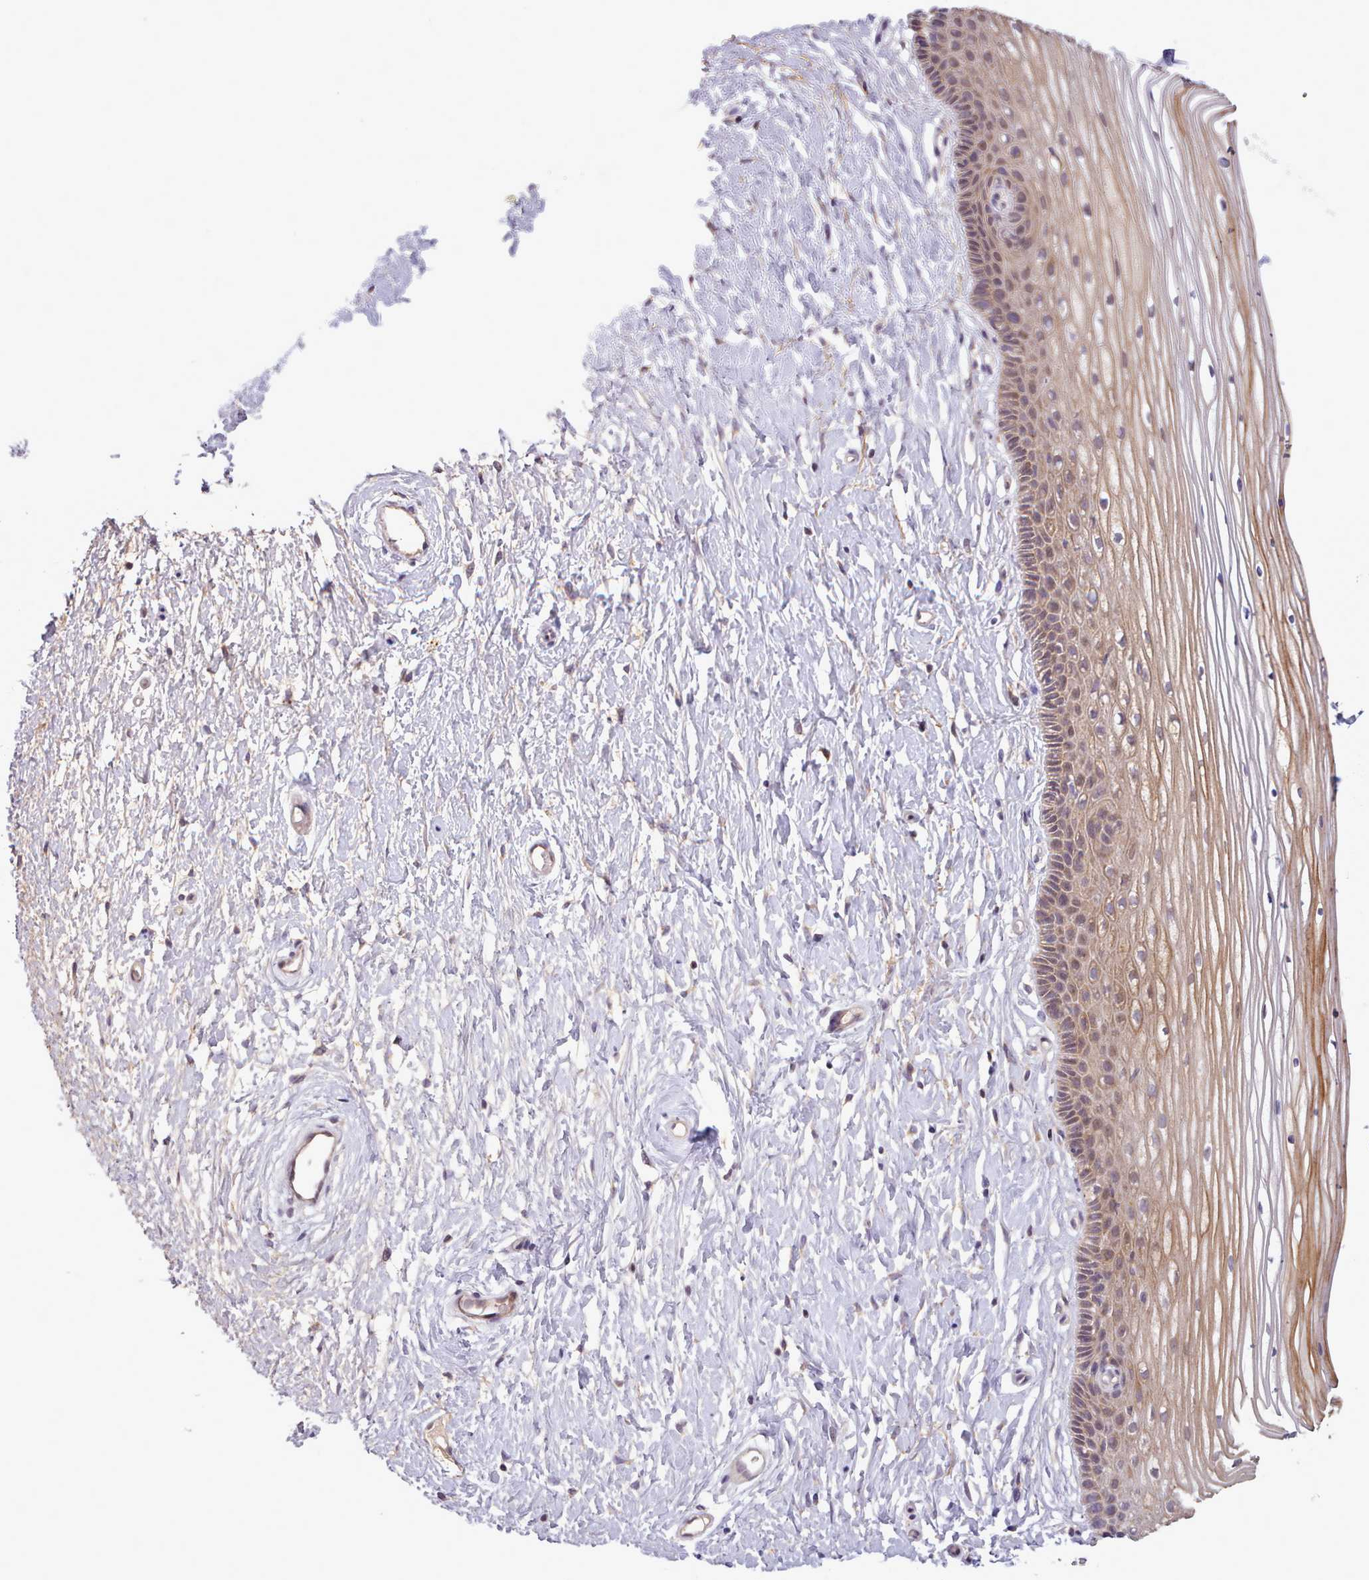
{"staining": {"intensity": "moderate", "quantity": "25%-75%", "location": "cytoplasmic/membranous"}, "tissue": "vagina", "cell_type": "Squamous epithelial cells", "image_type": "normal", "snomed": [{"axis": "morphology", "description": "Normal tissue, NOS"}, {"axis": "topography", "description": "Vagina"}, {"axis": "topography", "description": "Cervix"}], "caption": "Immunohistochemistry micrograph of unremarkable vagina: vagina stained using immunohistochemistry demonstrates medium levels of moderate protein expression localized specifically in the cytoplasmic/membranous of squamous epithelial cells, appearing as a cytoplasmic/membranous brown color.", "gene": "NMRK1", "patient": {"sex": "female", "age": 40}}